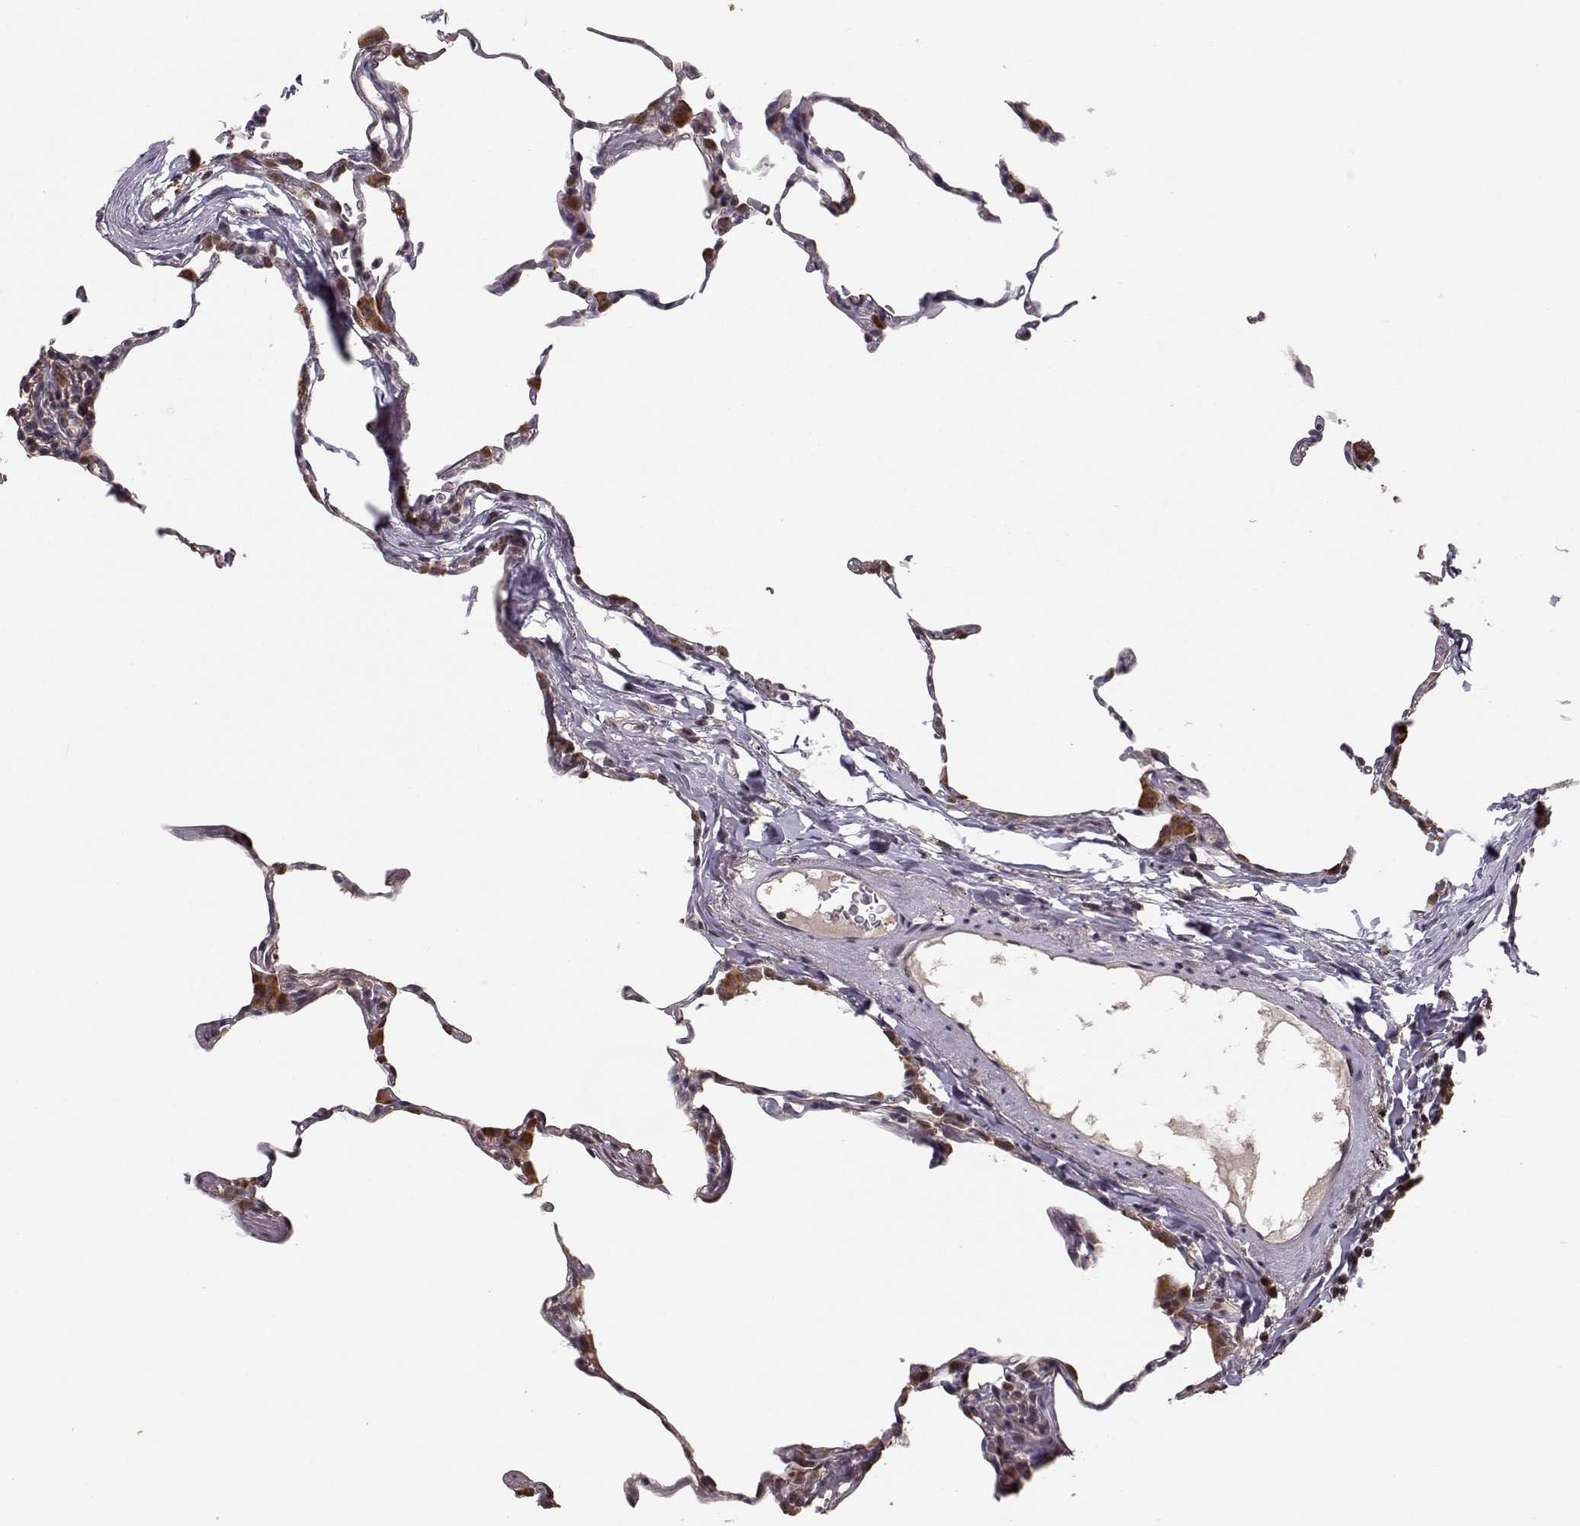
{"staining": {"intensity": "moderate", "quantity": "<25%", "location": "cytoplasmic/membranous"}, "tissue": "lung", "cell_type": "Alveolar cells", "image_type": "normal", "snomed": [{"axis": "morphology", "description": "Normal tissue, NOS"}, {"axis": "topography", "description": "Lung"}], "caption": "An immunohistochemistry (IHC) micrograph of benign tissue is shown. Protein staining in brown labels moderate cytoplasmic/membranous positivity in lung within alveolar cells.", "gene": "PLEKHG3", "patient": {"sex": "female", "age": 57}}